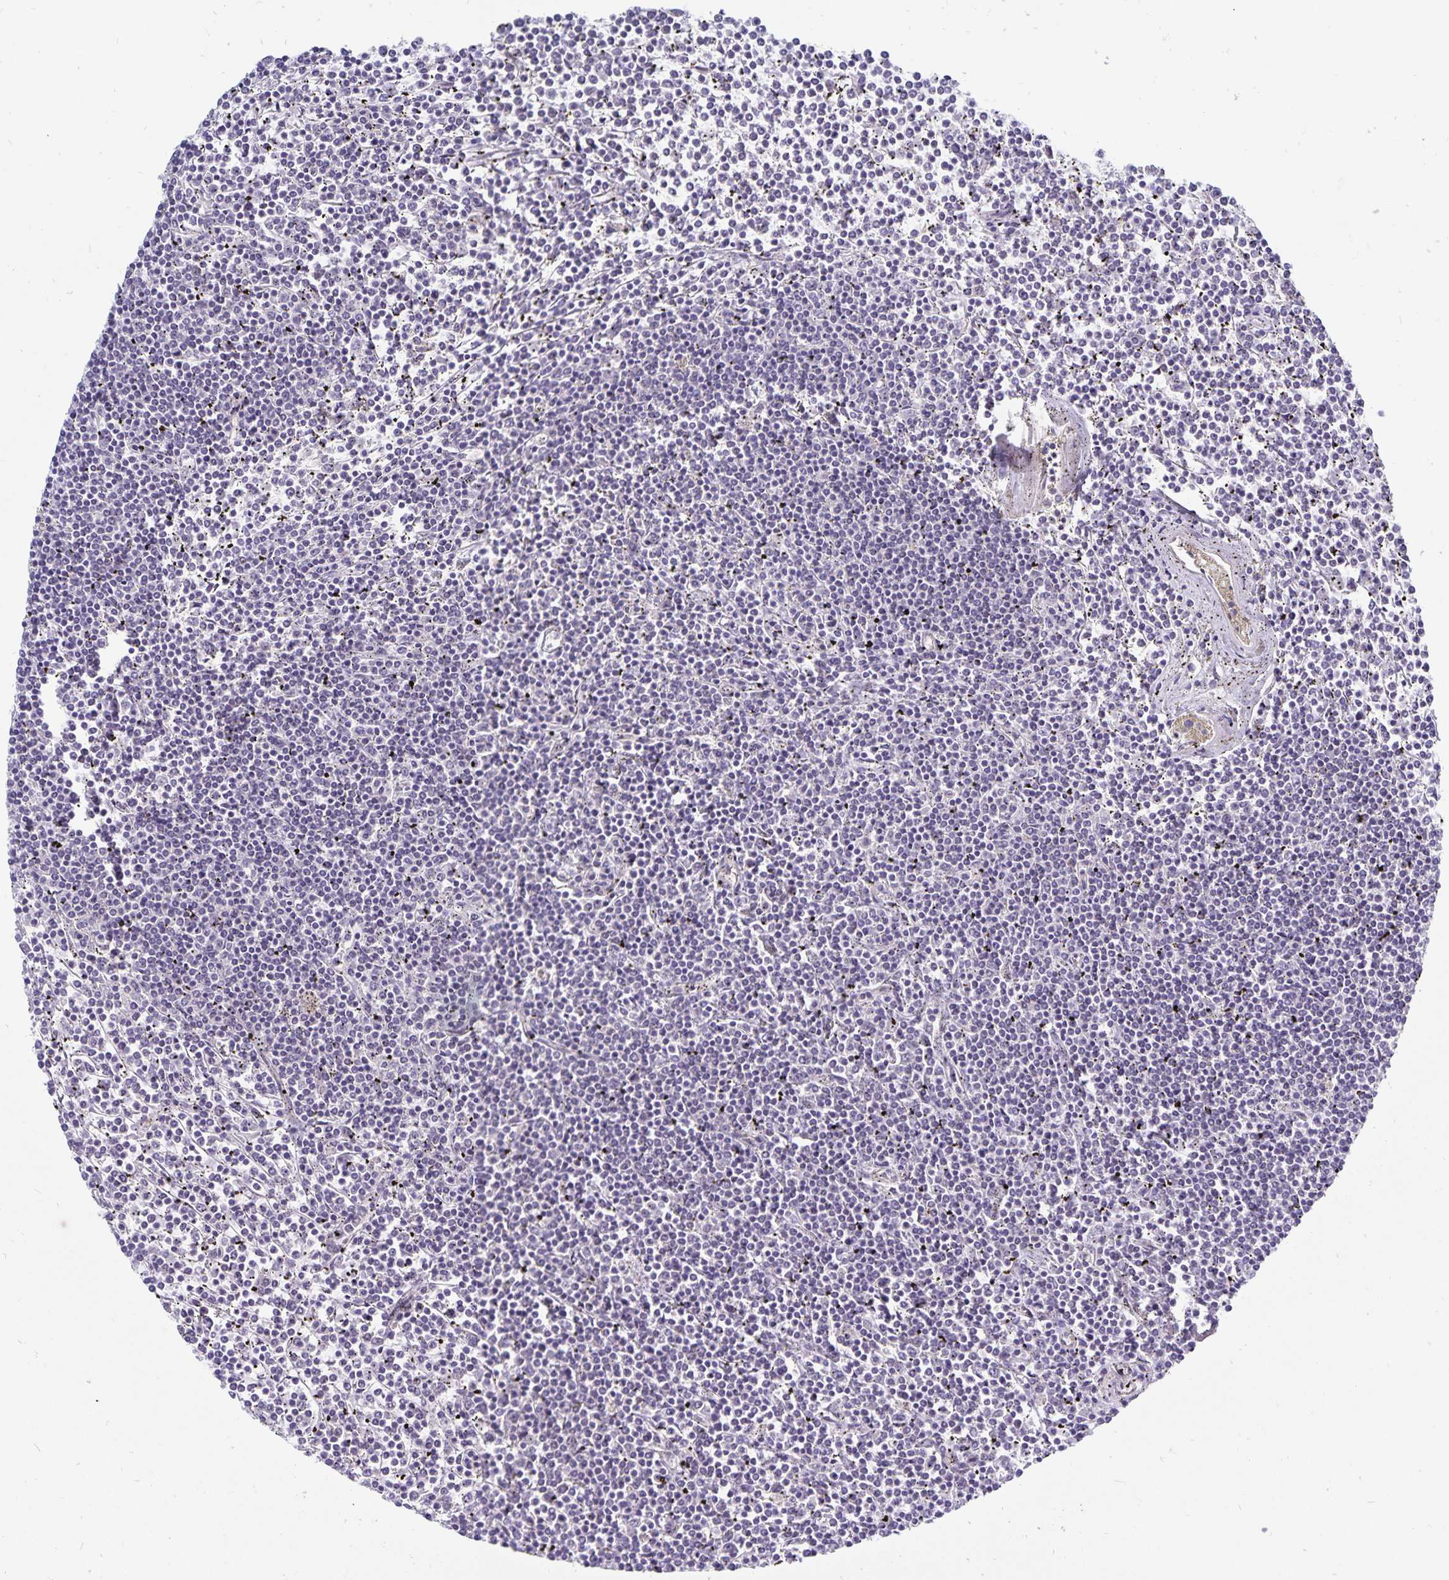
{"staining": {"intensity": "negative", "quantity": "none", "location": "none"}, "tissue": "lymphoma", "cell_type": "Tumor cells", "image_type": "cancer", "snomed": [{"axis": "morphology", "description": "Malignant lymphoma, non-Hodgkin's type, Low grade"}, {"axis": "topography", "description": "Spleen"}], "caption": "There is no significant positivity in tumor cells of low-grade malignant lymphoma, non-Hodgkin's type.", "gene": "CDKN2B", "patient": {"sex": "female", "age": 19}}